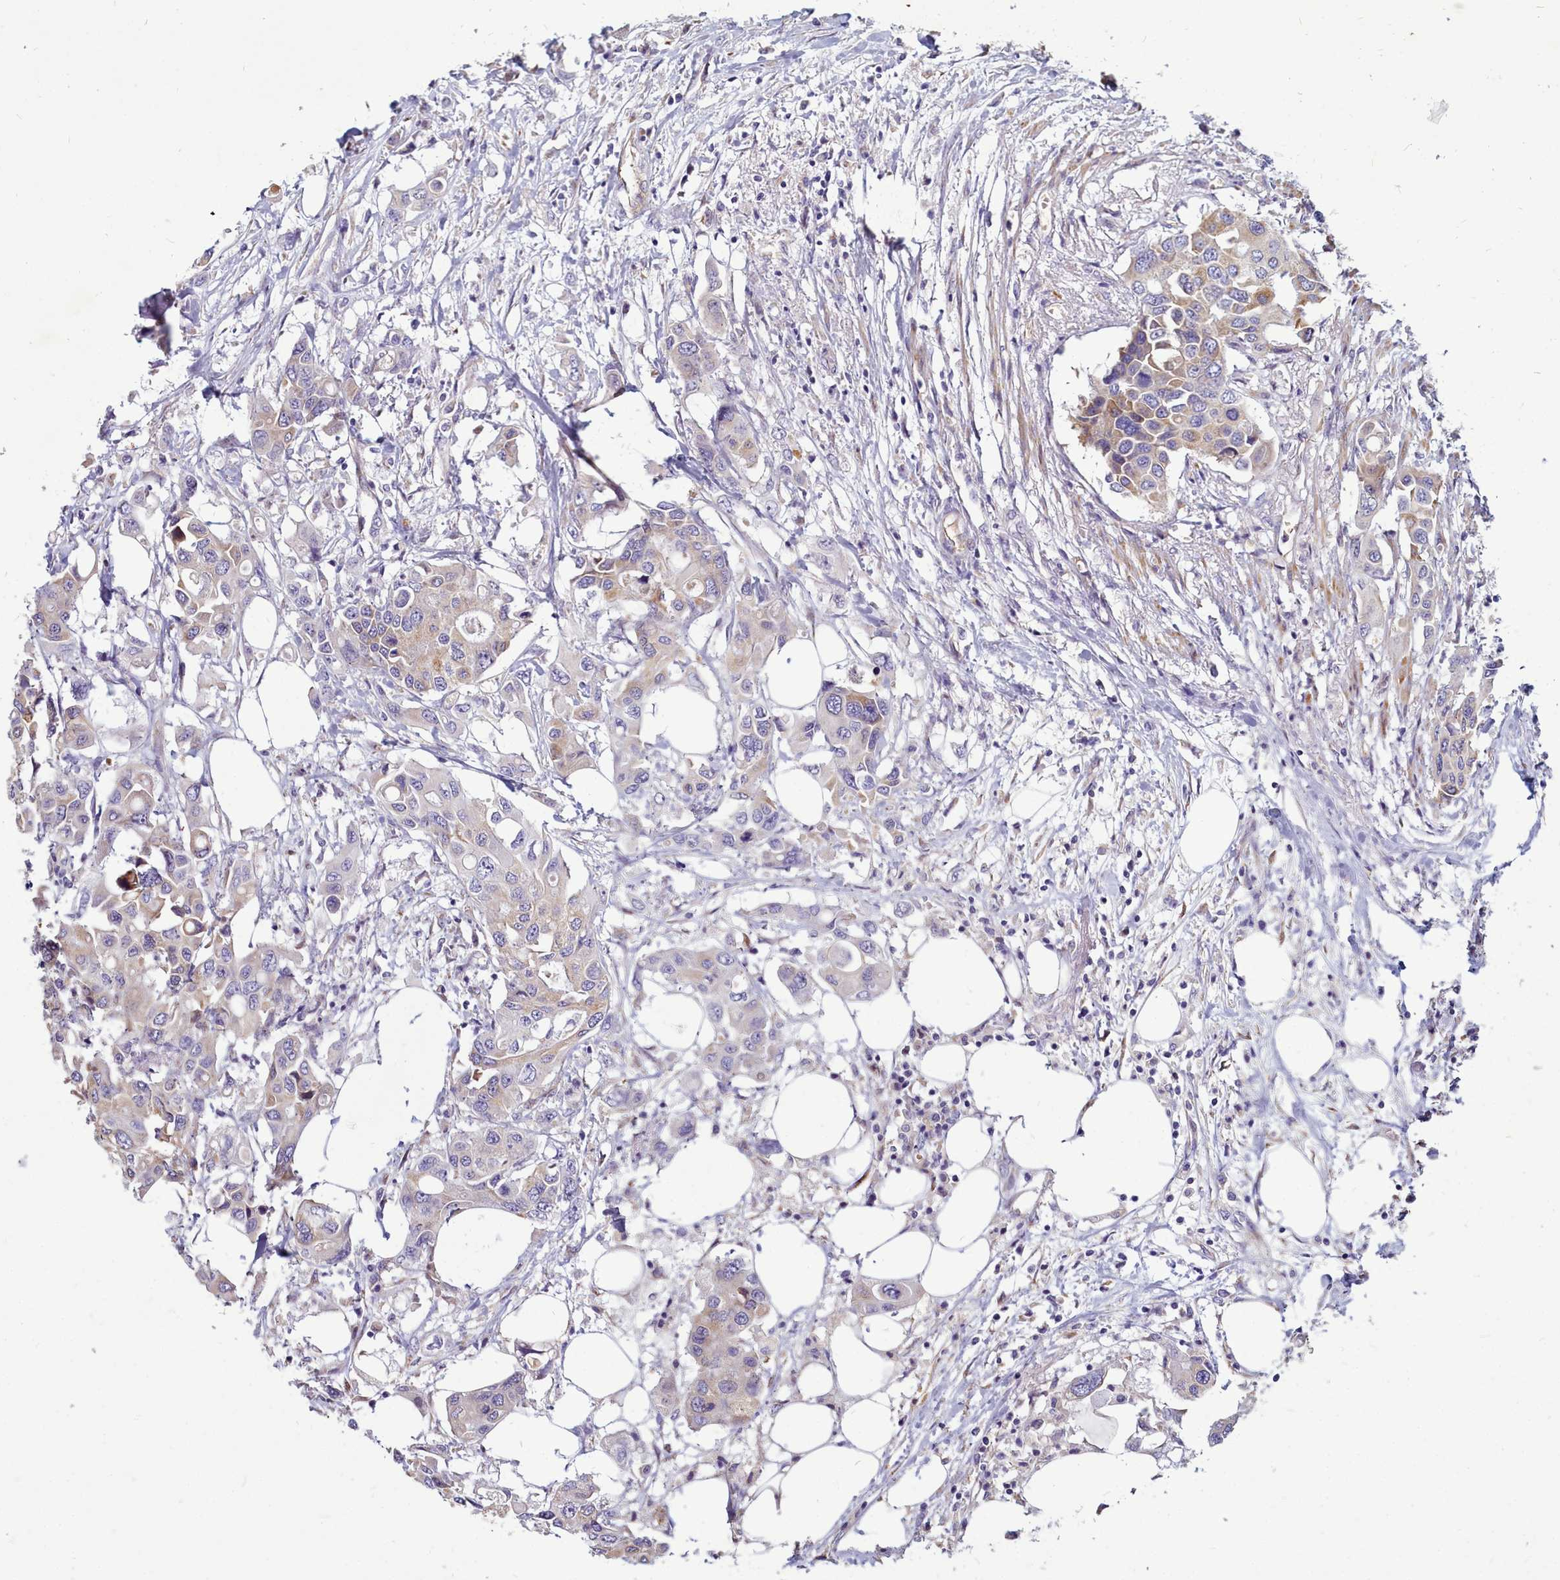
{"staining": {"intensity": "weak", "quantity": "25%-75%", "location": "cytoplasmic/membranous"}, "tissue": "colorectal cancer", "cell_type": "Tumor cells", "image_type": "cancer", "snomed": [{"axis": "morphology", "description": "Adenocarcinoma, NOS"}, {"axis": "topography", "description": "Colon"}], "caption": "Immunohistochemistry of human colorectal cancer (adenocarcinoma) exhibits low levels of weak cytoplasmic/membranous expression in about 25%-75% of tumor cells.", "gene": "SMPD4", "patient": {"sex": "male", "age": 77}}